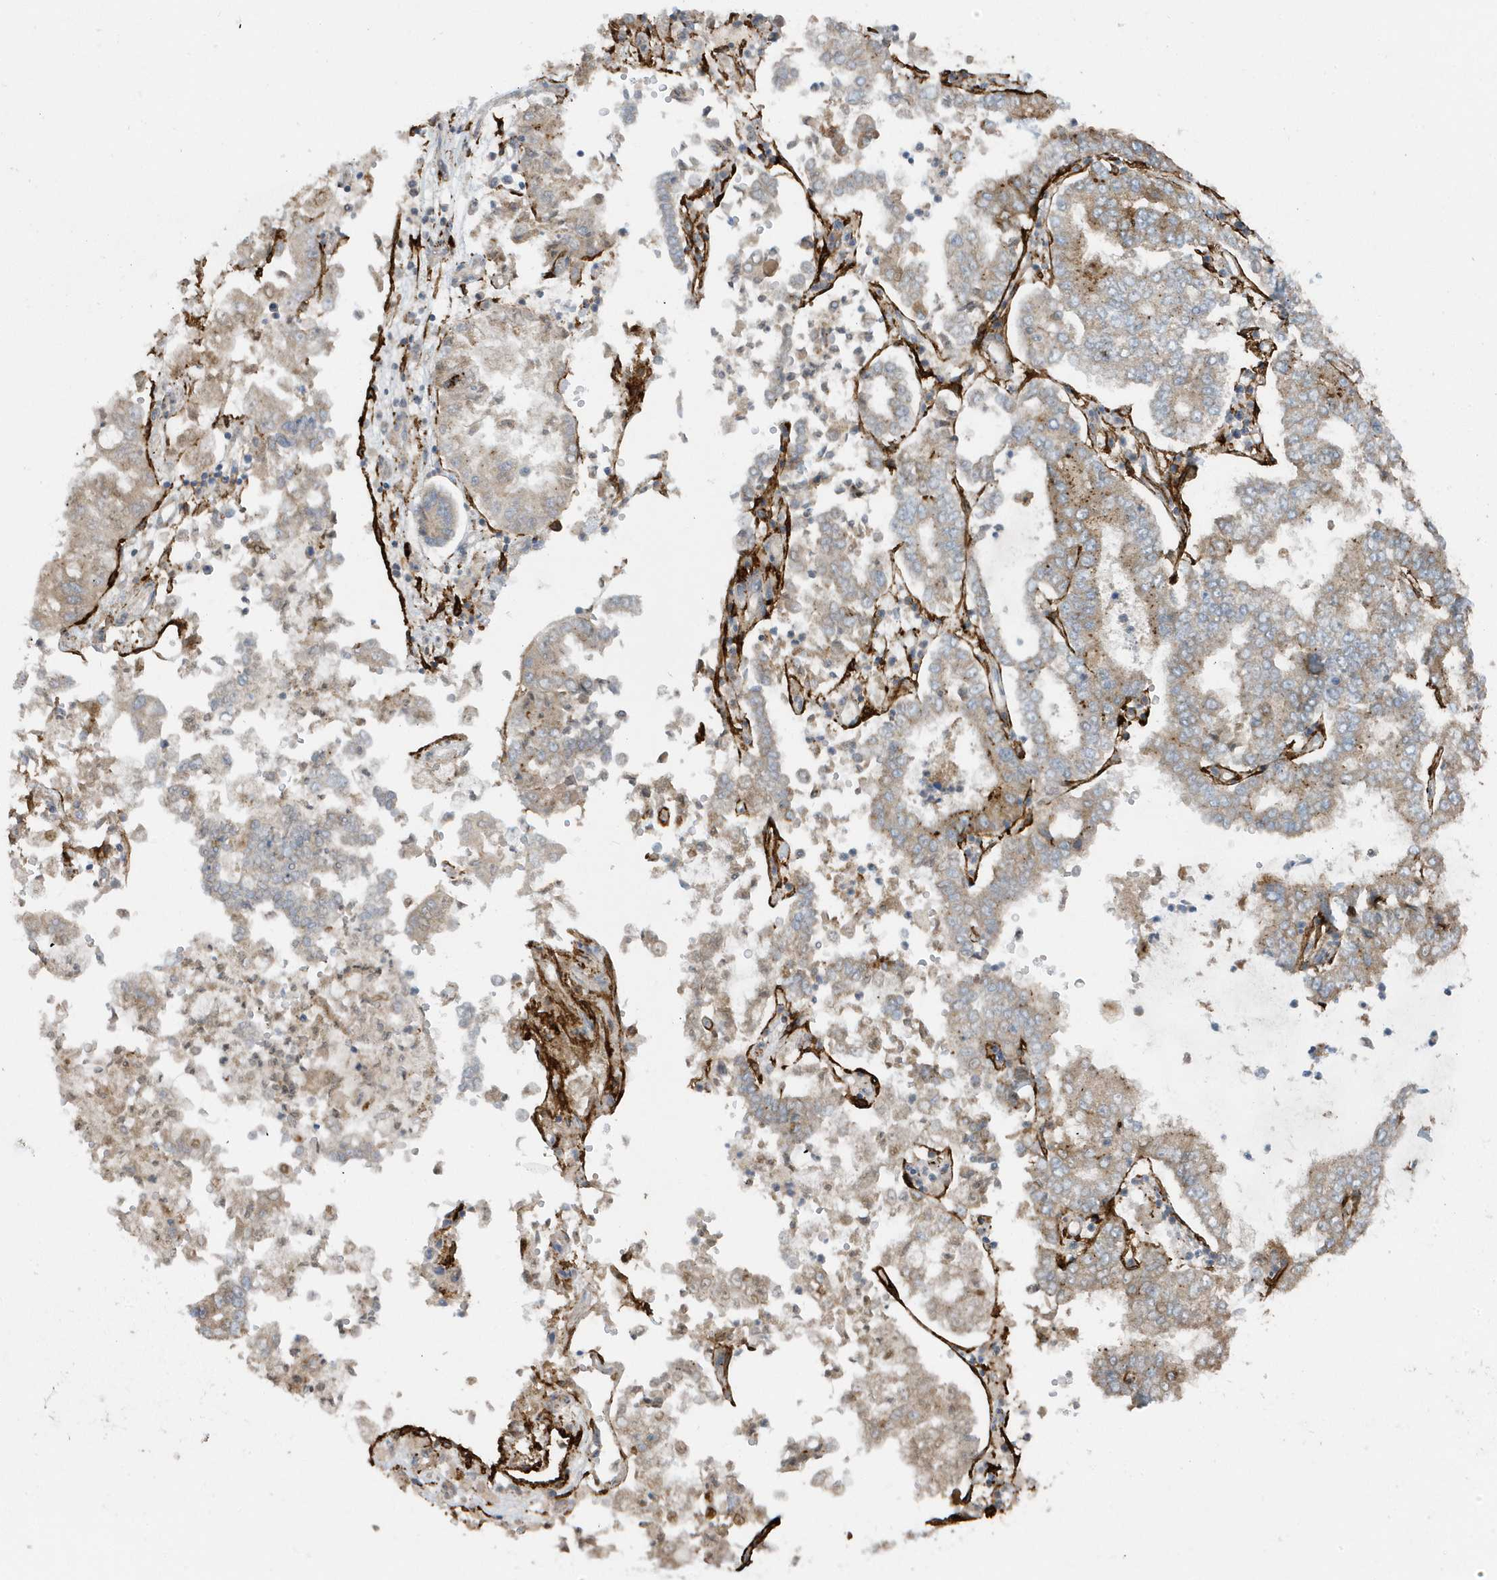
{"staining": {"intensity": "weak", "quantity": ">75%", "location": "cytoplasmic/membranous"}, "tissue": "stomach cancer", "cell_type": "Tumor cells", "image_type": "cancer", "snomed": [{"axis": "morphology", "description": "Adenocarcinoma, NOS"}, {"axis": "topography", "description": "Stomach"}], "caption": "Protein analysis of adenocarcinoma (stomach) tissue displays weak cytoplasmic/membranous expression in approximately >75% of tumor cells.", "gene": "SLC38A2", "patient": {"sex": "male", "age": 76}}